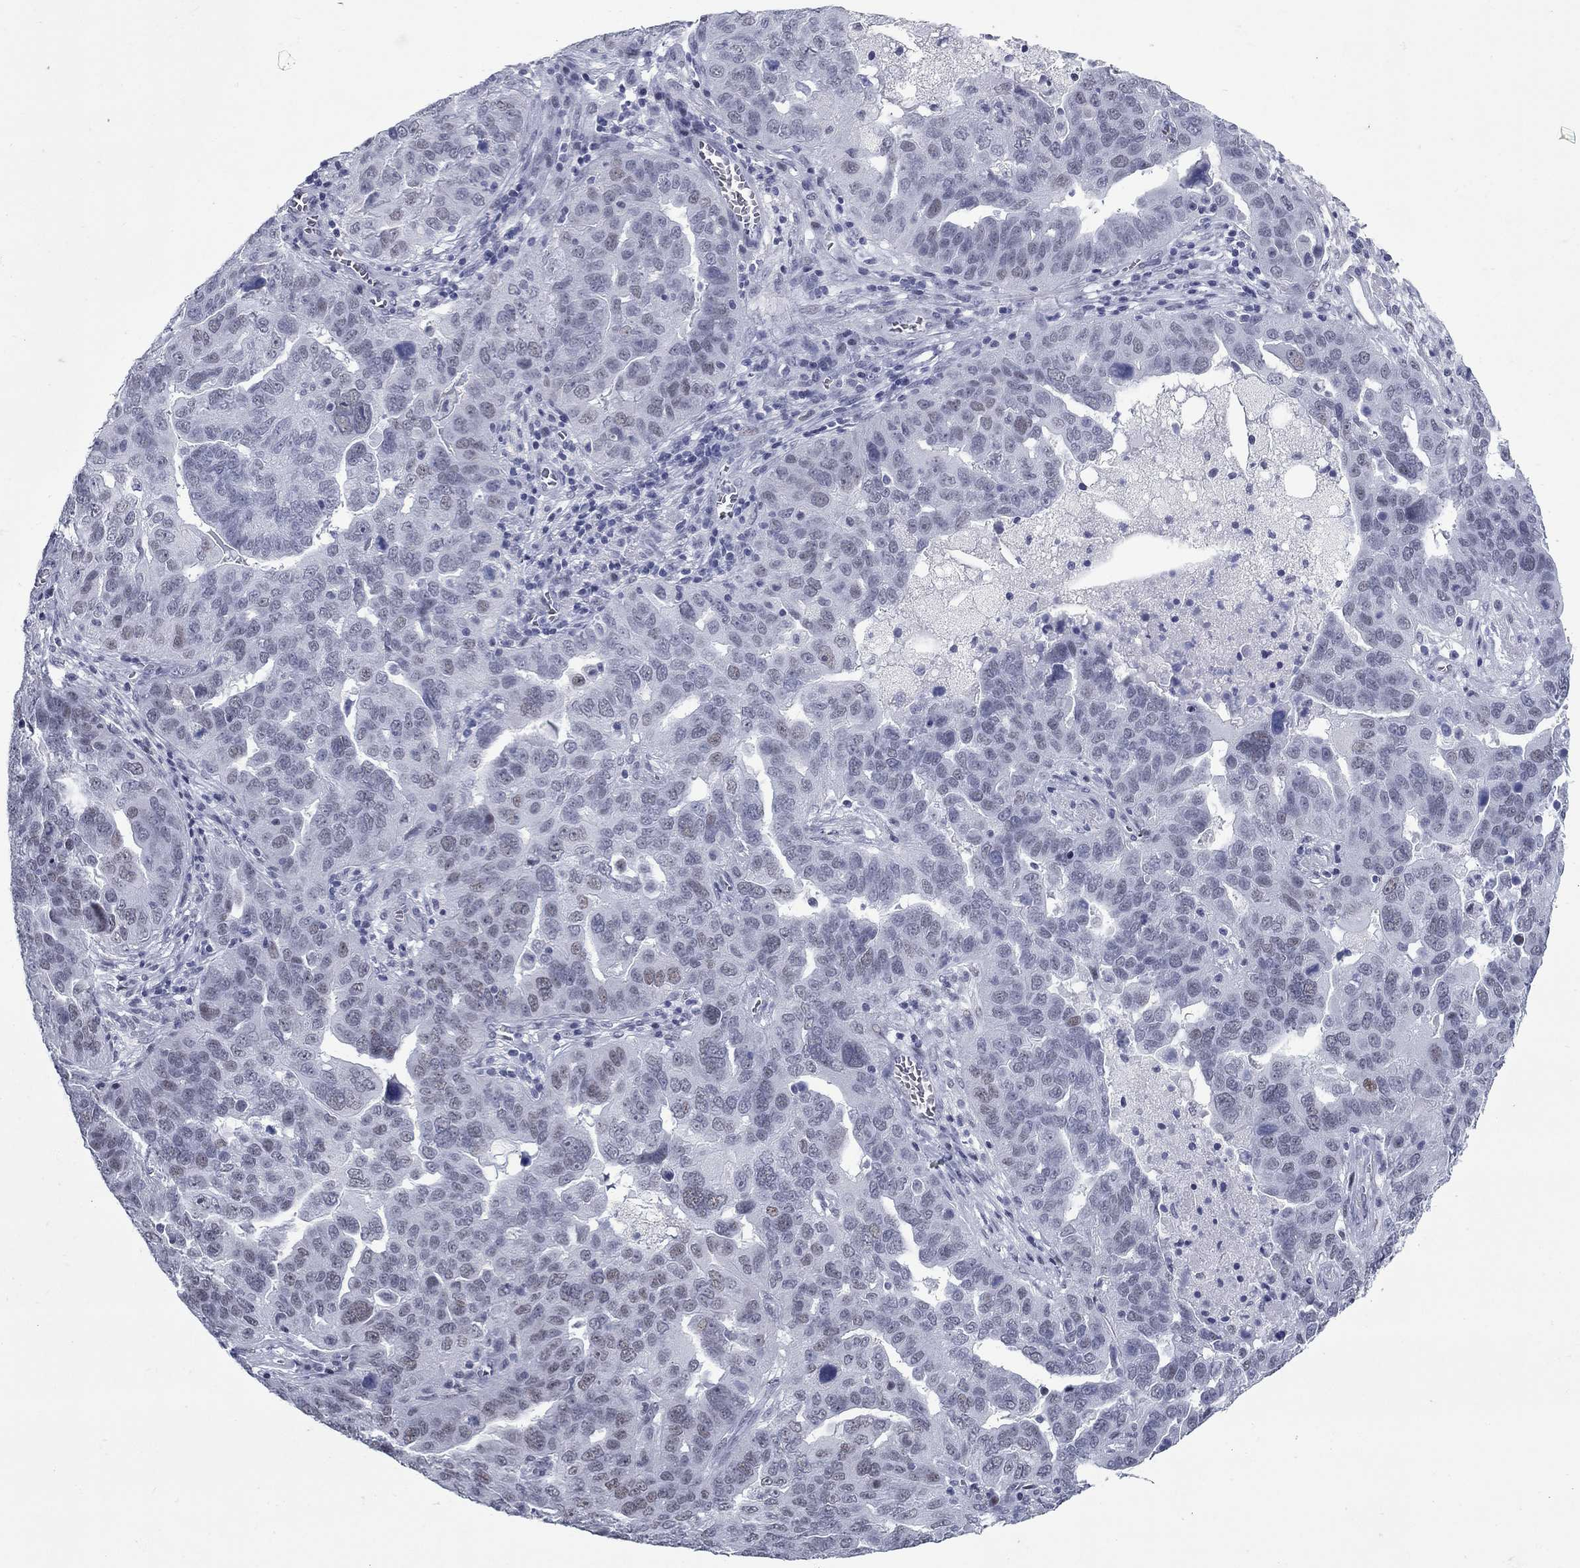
{"staining": {"intensity": "negative", "quantity": "none", "location": "none"}, "tissue": "ovarian cancer", "cell_type": "Tumor cells", "image_type": "cancer", "snomed": [{"axis": "morphology", "description": "Carcinoma, endometroid"}, {"axis": "topography", "description": "Soft tissue"}, {"axis": "topography", "description": "Ovary"}], "caption": "This is an IHC histopathology image of ovarian endometroid carcinoma. There is no staining in tumor cells.", "gene": "ASF1B", "patient": {"sex": "female", "age": 52}}